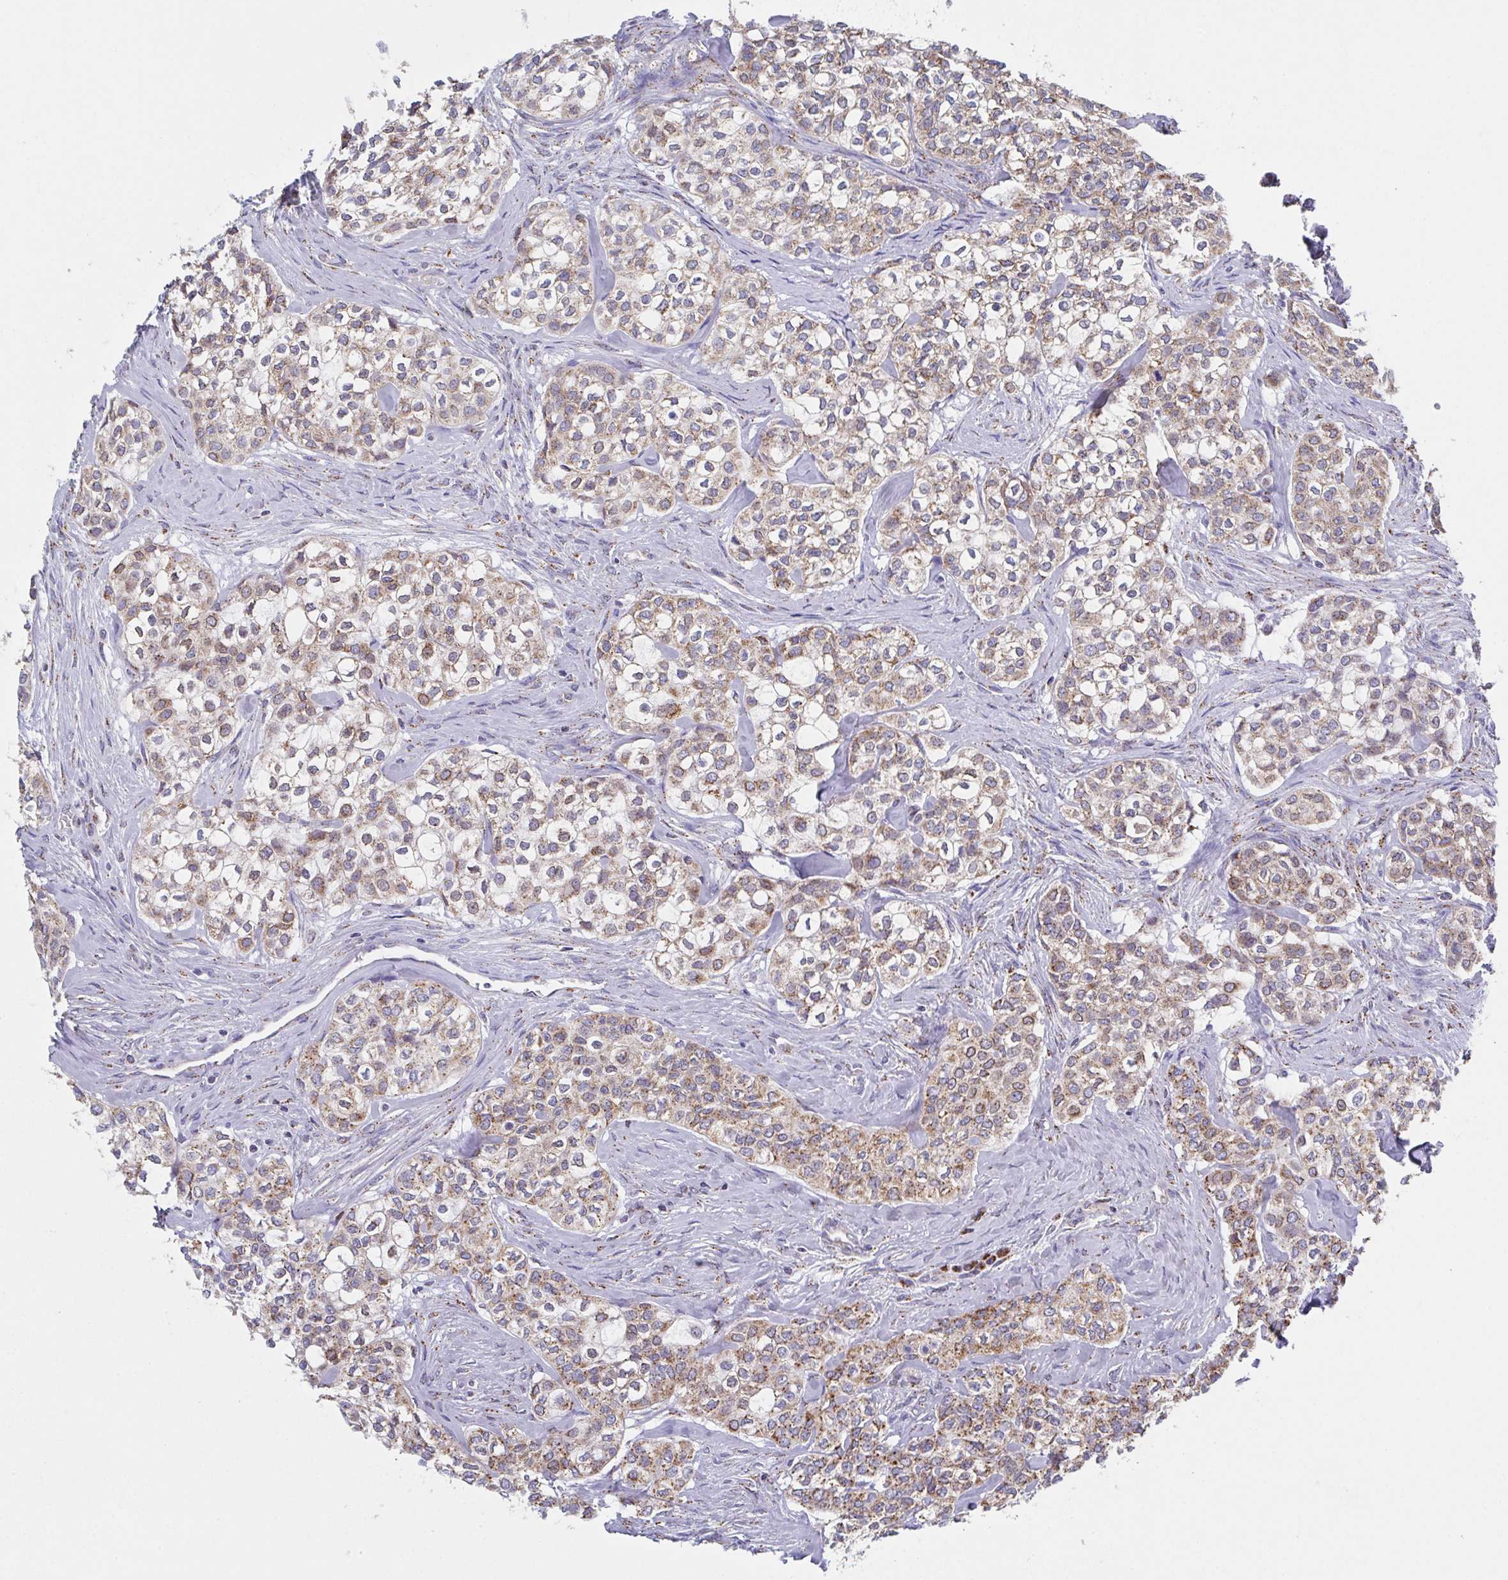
{"staining": {"intensity": "moderate", "quantity": ">75%", "location": "cytoplasmic/membranous"}, "tissue": "head and neck cancer", "cell_type": "Tumor cells", "image_type": "cancer", "snomed": [{"axis": "morphology", "description": "Adenocarcinoma, NOS"}, {"axis": "topography", "description": "Head-Neck"}], "caption": "DAB immunohistochemical staining of human adenocarcinoma (head and neck) exhibits moderate cytoplasmic/membranous protein staining in about >75% of tumor cells. Immunohistochemistry stains the protein of interest in brown and the nuclei are stained blue.", "gene": "PROSER3", "patient": {"sex": "male", "age": 81}}